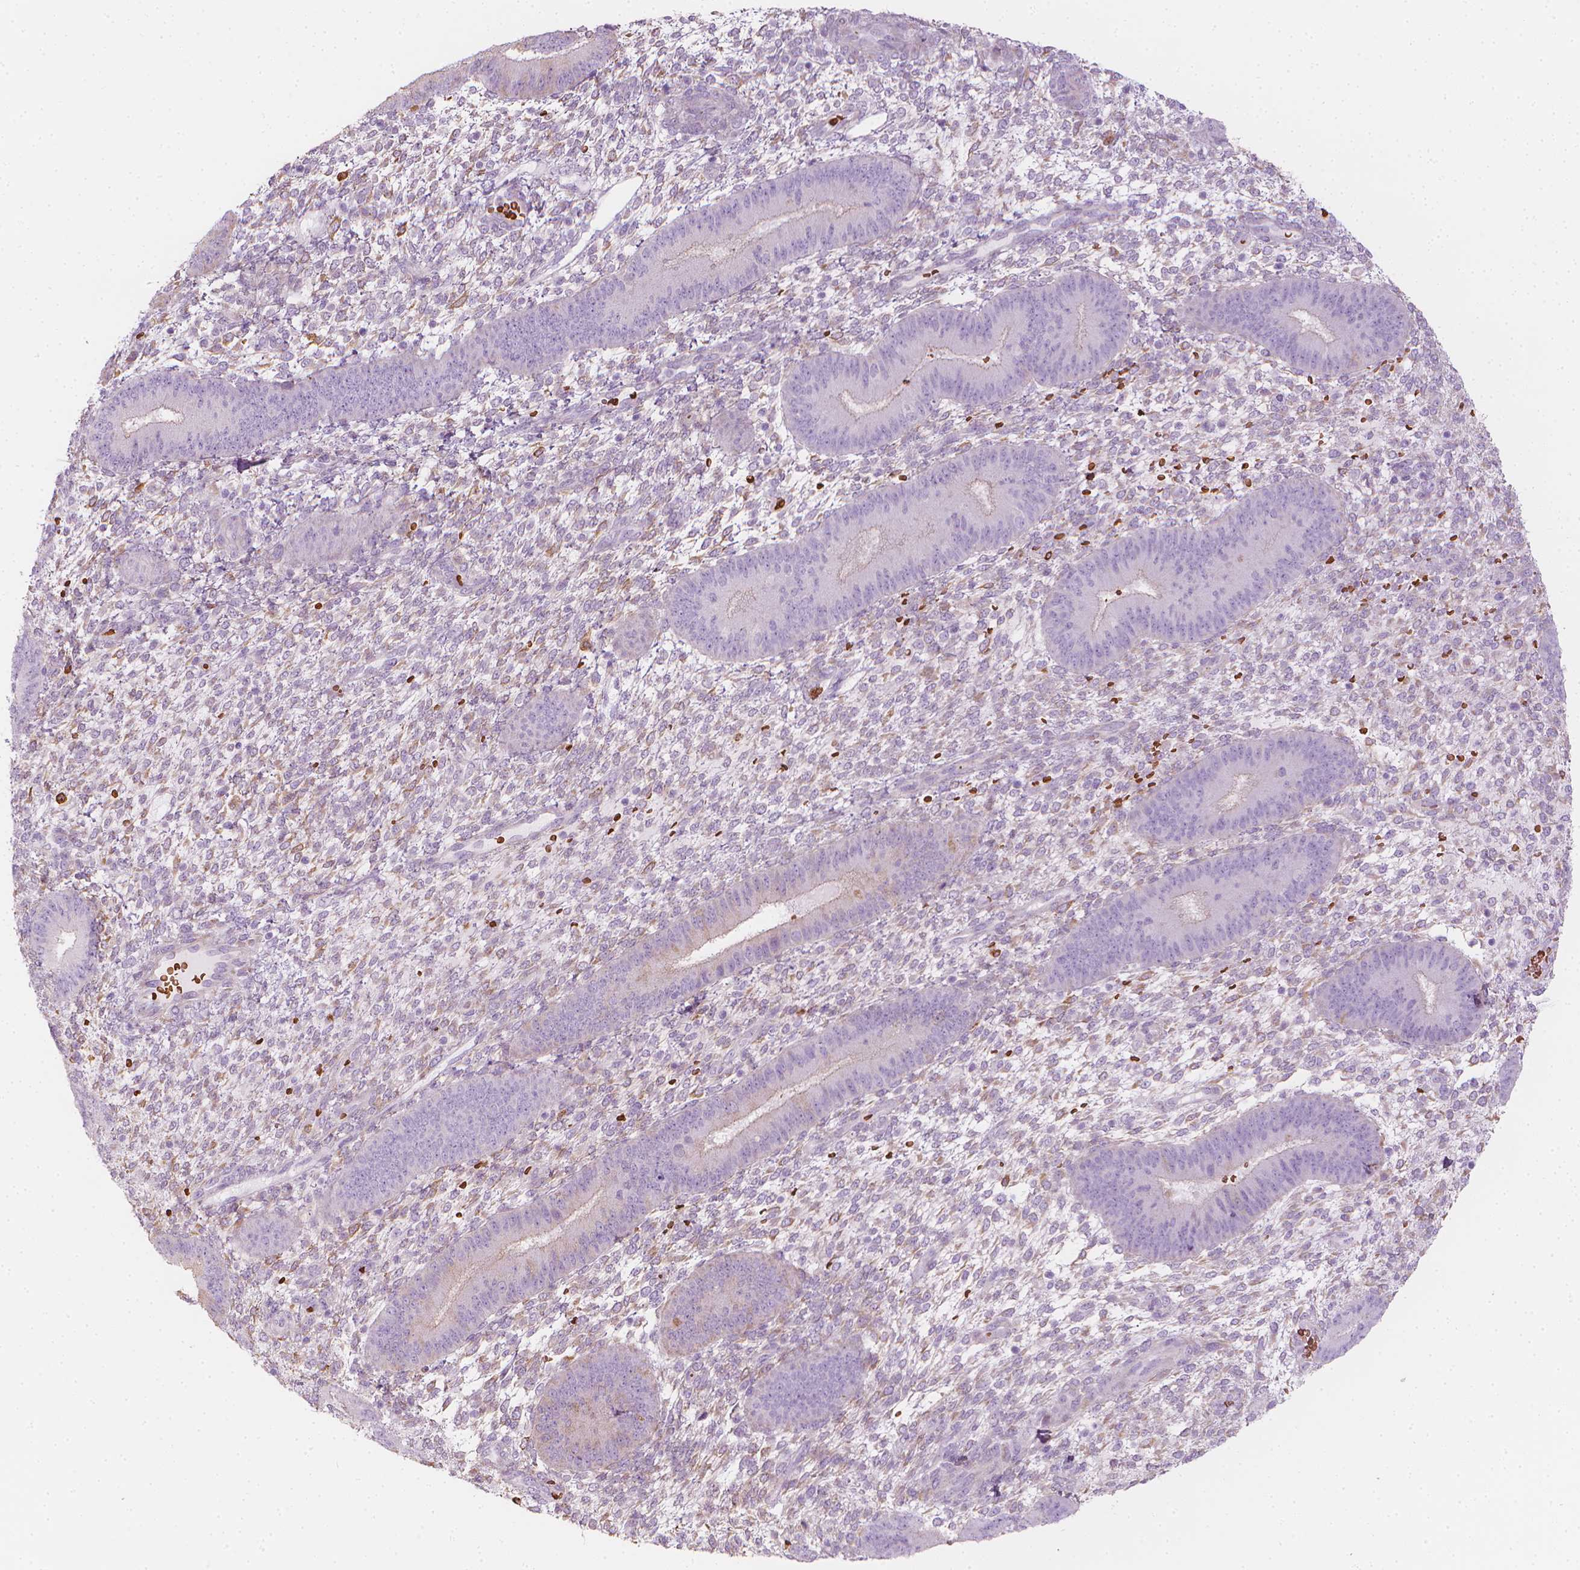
{"staining": {"intensity": "negative", "quantity": "none", "location": "none"}, "tissue": "endometrium", "cell_type": "Cells in endometrial stroma", "image_type": "normal", "snomed": [{"axis": "morphology", "description": "Normal tissue, NOS"}, {"axis": "topography", "description": "Endometrium"}], "caption": "DAB immunohistochemical staining of unremarkable human endometrium demonstrates no significant expression in cells in endometrial stroma.", "gene": "CES1", "patient": {"sex": "female", "age": 39}}